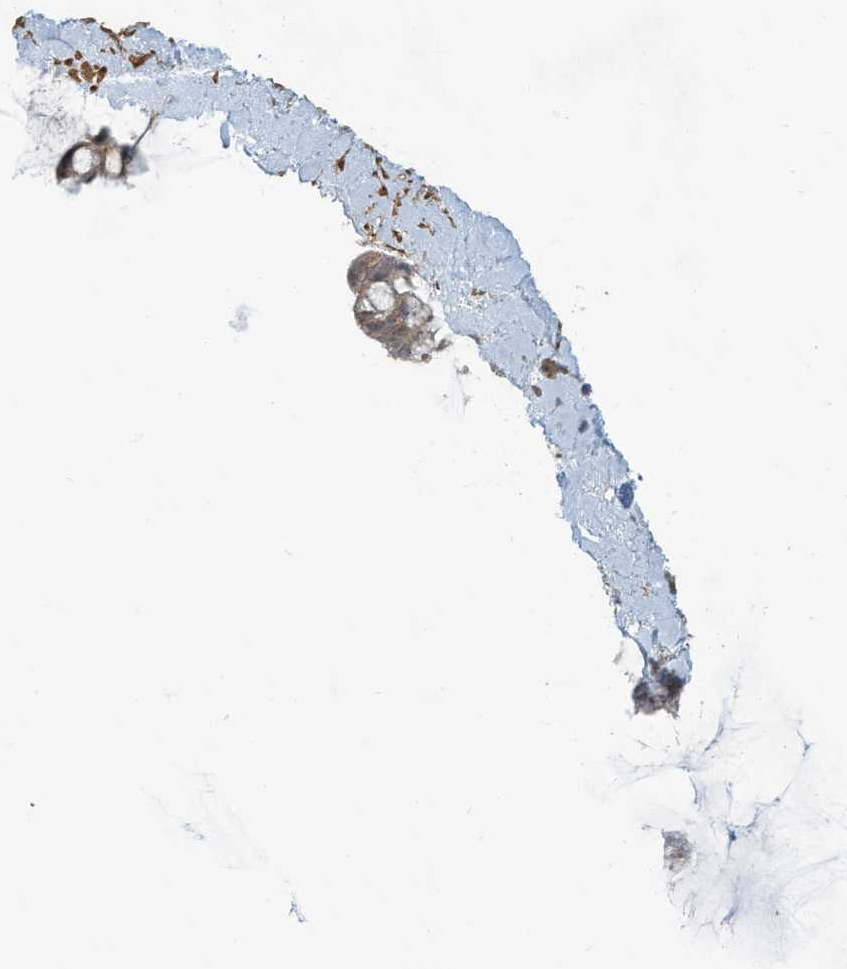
{"staining": {"intensity": "weak", "quantity": ">75%", "location": "cytoplasmic/membranous"}, "tissue": "ovarian cancer", "cell_type": "Tumor cells", "image_type": "cancer", "snomed": [{"axis": "morphology", "description": "Cystadenocarcinoma, mucinous, NOS"}, {"axis": "topography", "description": "Ovary"}], "caption": "Protein staining by IHC displays weak cytoplasmic/membranous staining in approximately >75% of tumor cells in ovarian cancer. The staining is performed using DAB brown chromogen to label protein expression. The nuclei are counter-stained blue using hematoxylin.", "gene": "ERI2", "patient": {"sex": "female", "age": 39}}